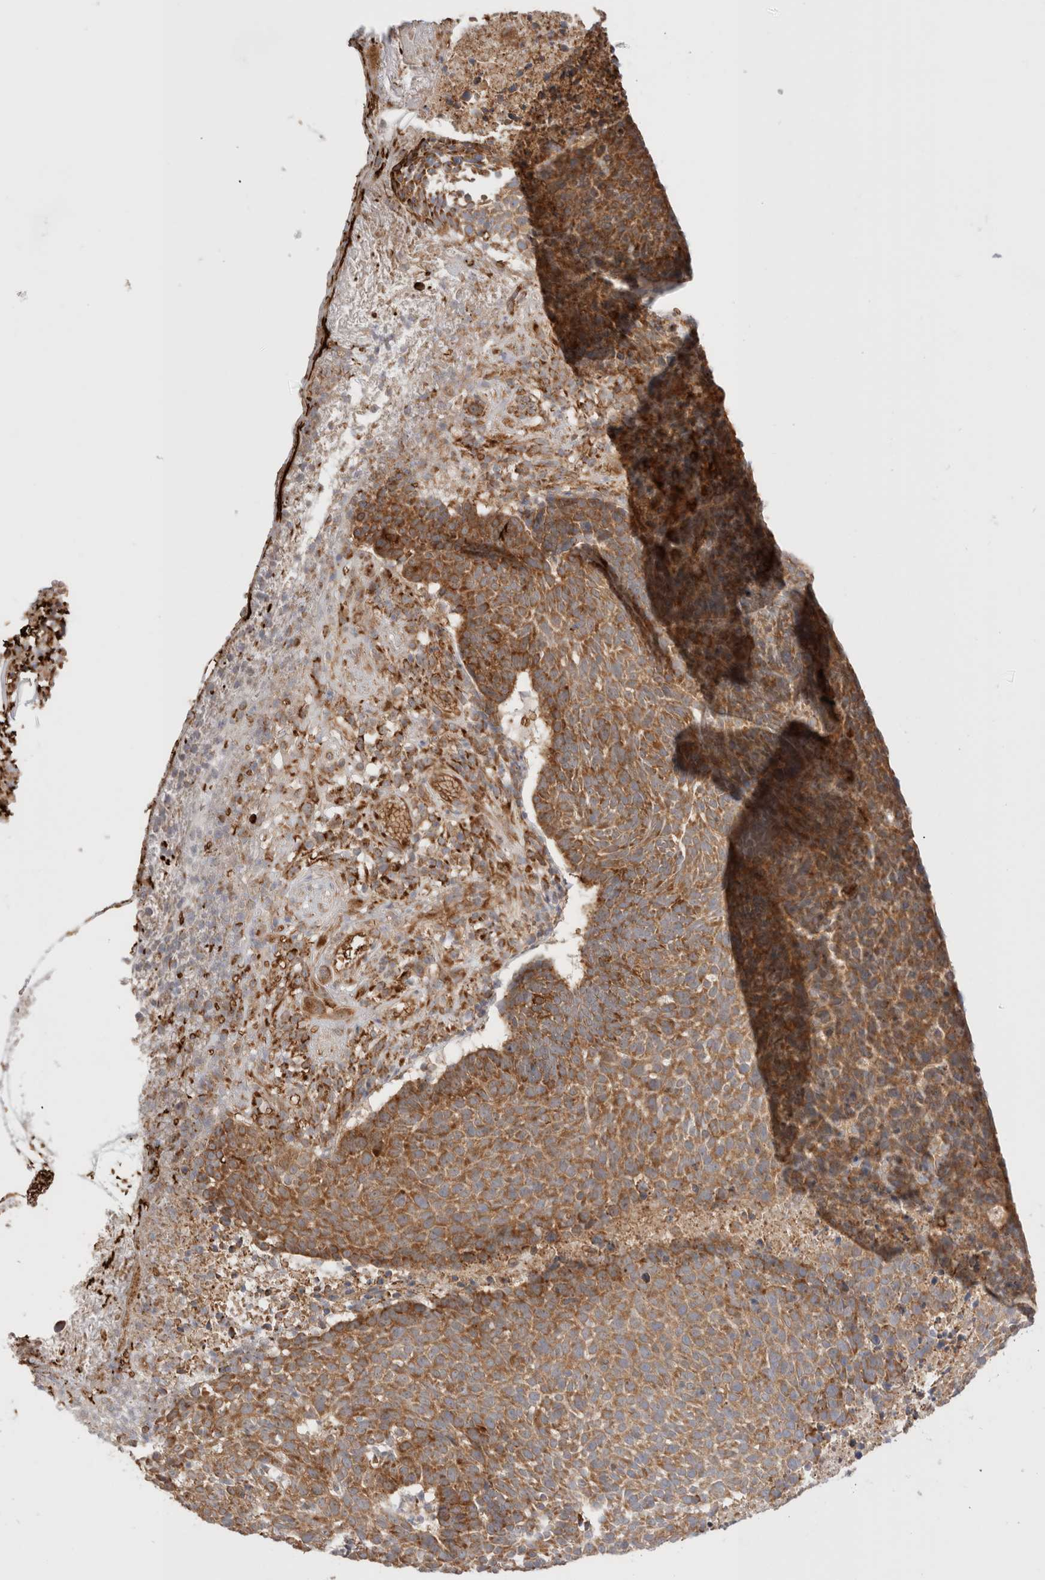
{"staining": {"intensity": "moderate", "quantity": ">75%", "location": "cytoplasmic/membranous"}, "tissue": "skin cancer", "cell_type": "Tumor cells", "image_type": "cancer", "snomed": [{"axis": "morphology", "description": "Basal cell carcinoma"}, {"axis": "topography", "description": "Skin"}], "caption": "A brown stain shows moderate cytoplasmic/membranous positivity of a protein in skin cancer (basal cell carcinoma) tumor cells. The staining was performed using DAB (3,3'-diaminobenzidine) to visualize the protein expression in brown, while the nuclei were stained in blue with hematoxylin (Magnification: 20x).", "gene": "UTS2B", "patient": {"sex": "male", "age": 85}}